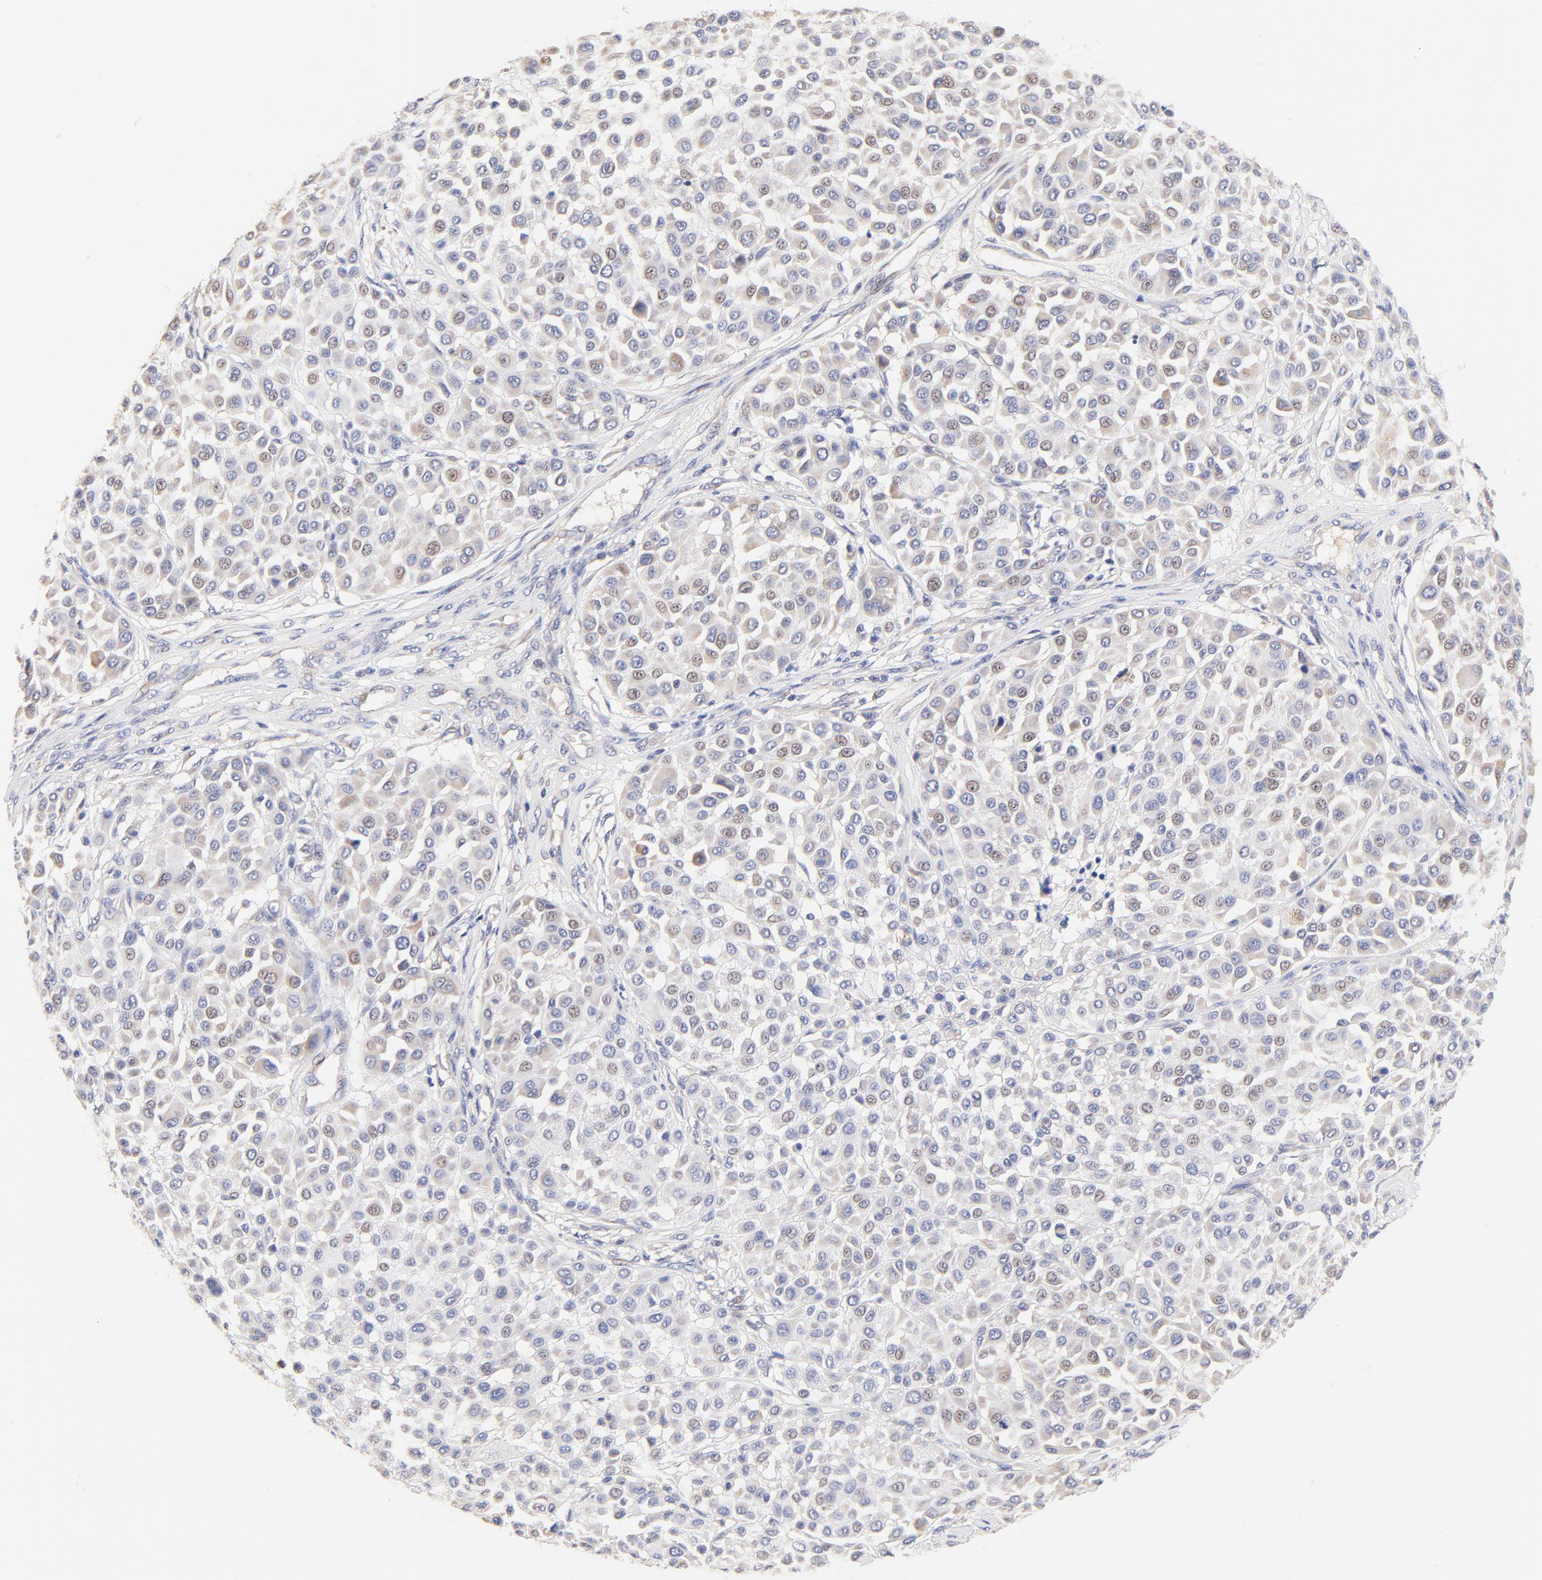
{"staining": {"intensity": "weak", "quantity": "<25%", "location": "cytoplasmic/membranous,nuclear"}, "tissue": "melanoma", "cell_type": "Tumor cells", "image_type": "cancer", "snomed": [{"axis": "morphology", "description": "Malignant melanoma, Metastatic site"}, {"axis": "topography", "description": "Soft tissue"}], "caption": "IHC micrograph of human melanoma stained for a protein (brown), which displays no expression in tumor cells.", "gene": "PTK7", "patient": {"sex": "male", "age": 41}}